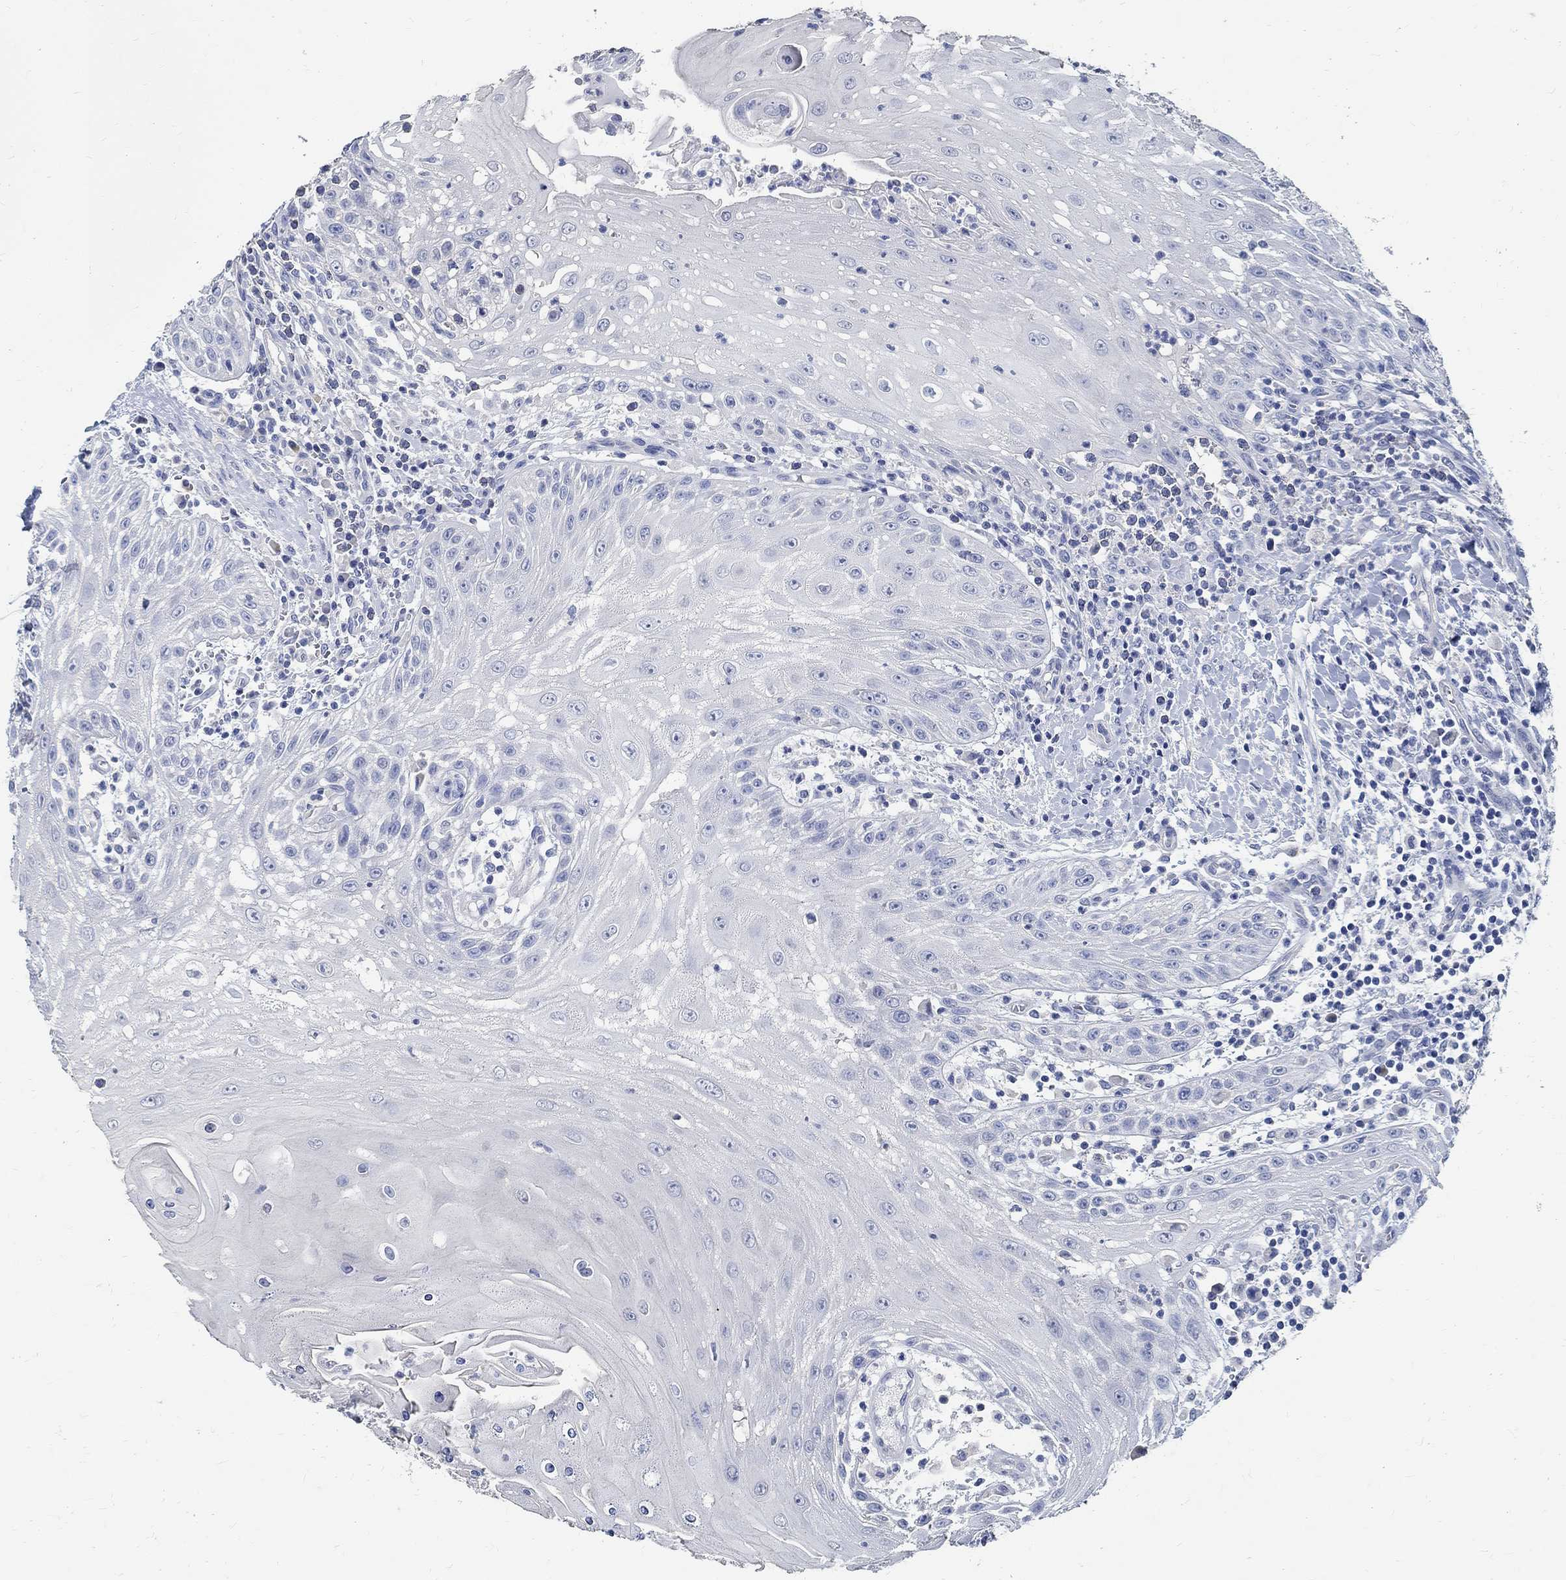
{"staining": {"intensity": "negative", "quantity": "none", "location": "none"}, "tissue": "head and neck cancer", "cell_type": "Tumor cells", "image_type": "cancer", "snomed": [{"axis": "morphology", "description": "Squamous cell carcinoma, NOS"}, {"axis": "topography", "description": "Oral tissue"}, {"axis": "topography", "description": "Head-Neck"}], "caption": "Tumor cells are negative for protein expression in human head and neck squamous cell carcinoma.", "gene": "PRX", "patient": {"sex": "male", "age": 58}}